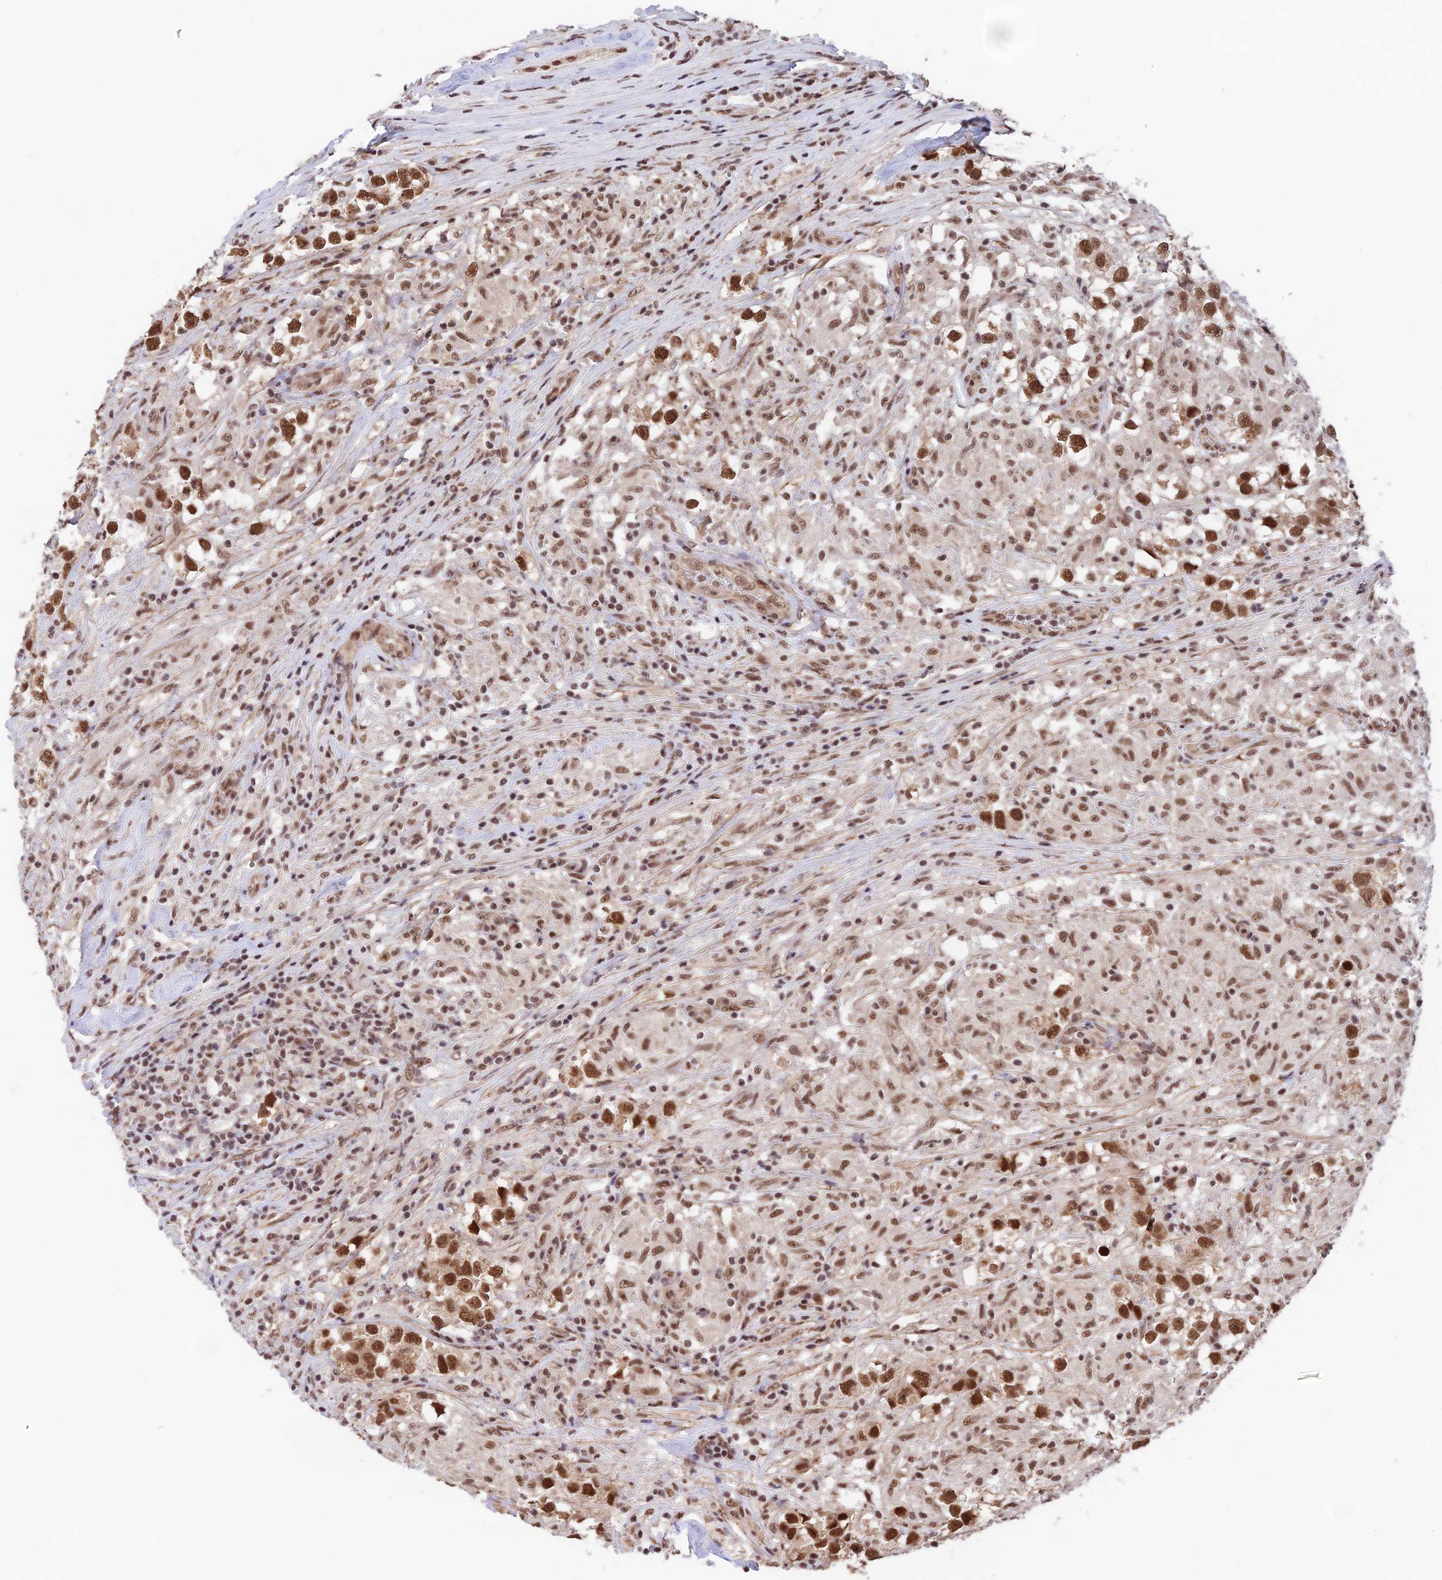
{"staining": {"intensity": "moderate", "quantity": ">75%", "location": "nuclear"}, "tissue": "testis cancer", "cell_type": "Tumor cells", "image_type": "cancer", "snomed": [{"axis": "morphology", "description": "Seminoma, NOS"}, {"axis": "topography", "description": "Testis"}], "caption": "Testis cancer (seminoma) tissue reveals moderate nuclear expression in approximately >75% of tumor cells, visualized by immunohistochemistry.", "gene": "RBM42", "patient": {"sex": "male", "age": 46}}